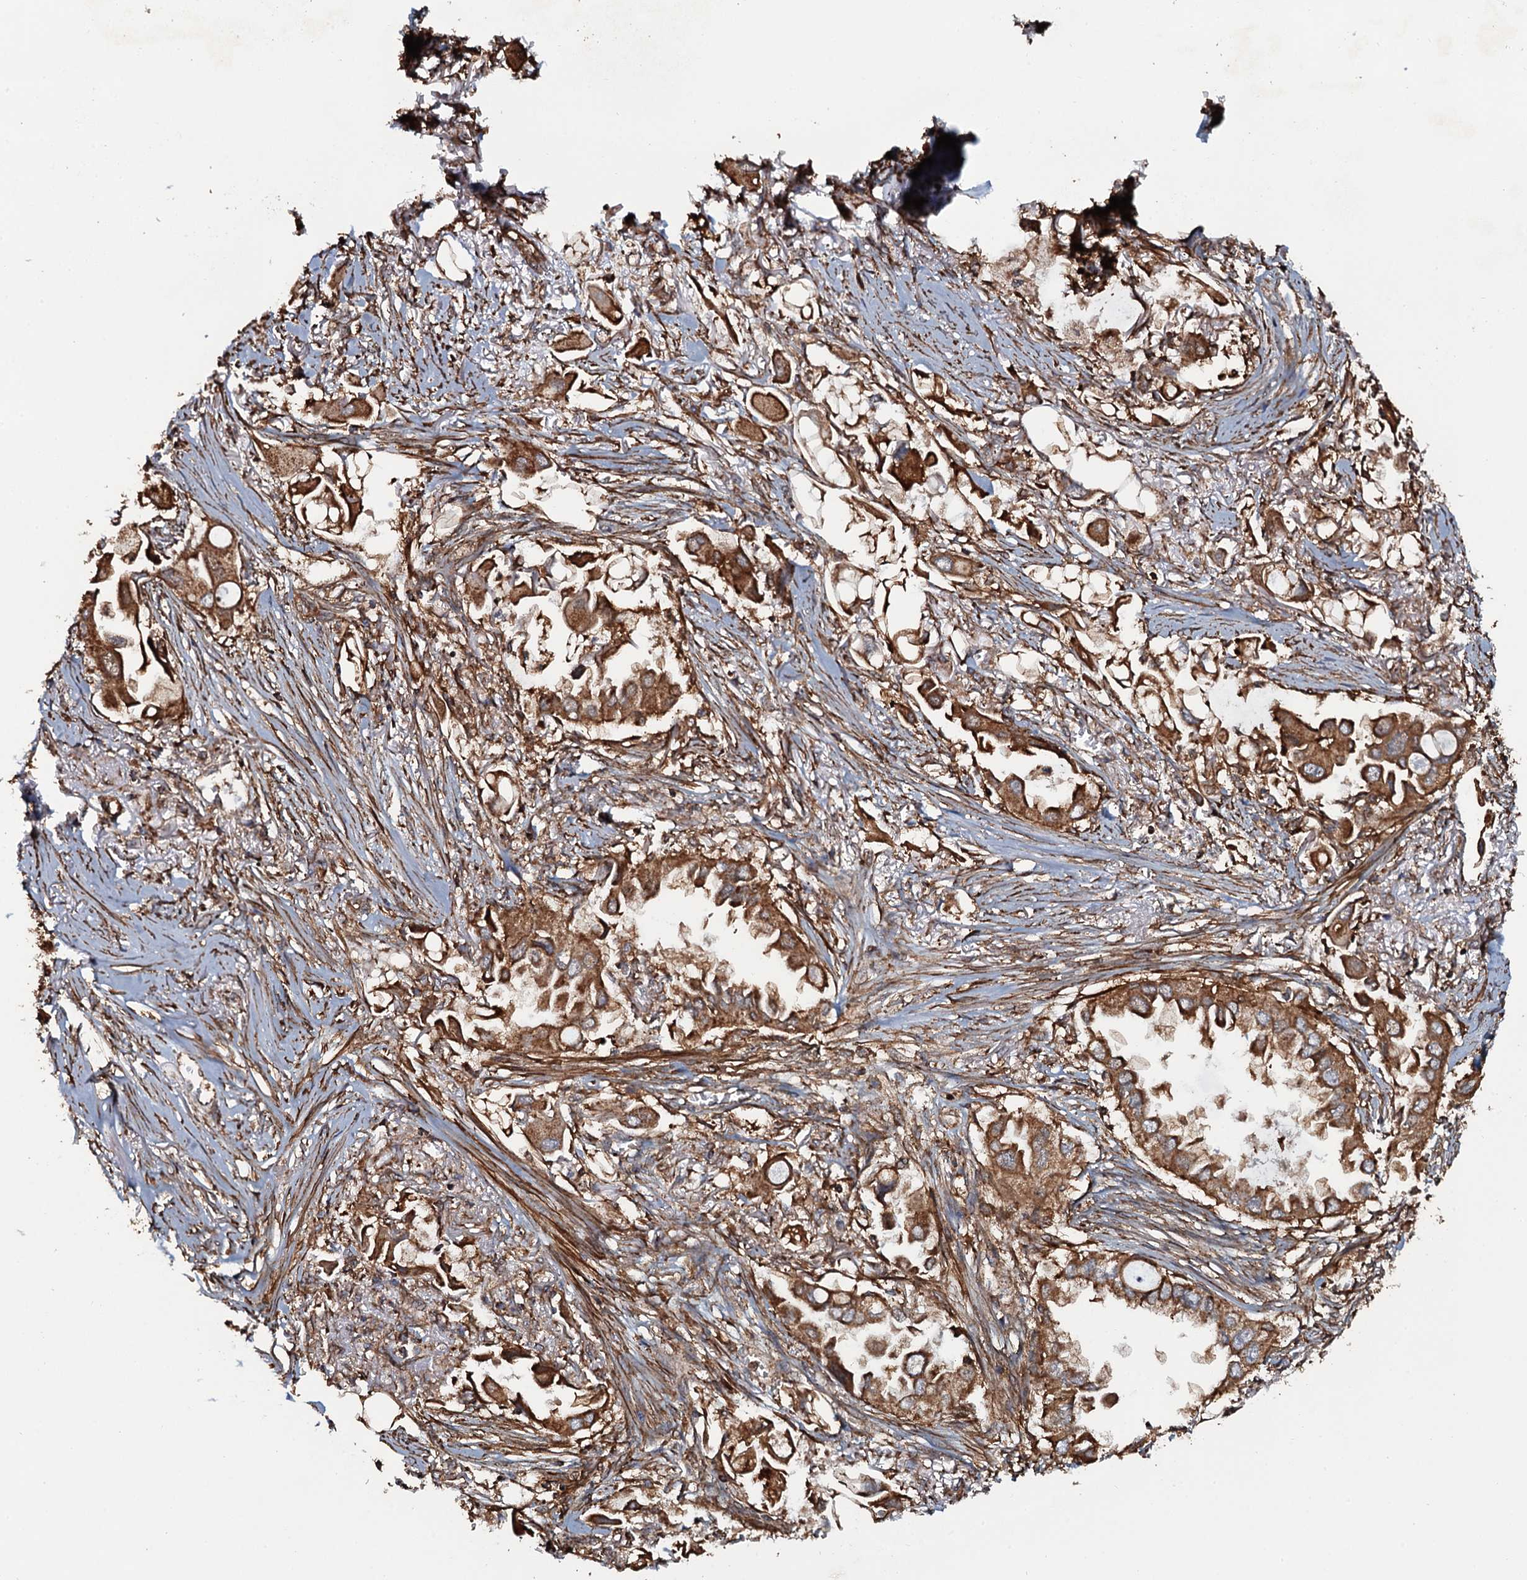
{"staining": {"intensity": "moderate", "quantity": ">75%", "location": "cytoplasmic/membranous"}, "tissue": "lung cancer", "cell_type": "Tumor cells", "image_type": "cancer", "snomed": [{"axis": "morphology", "description": "Adenocarcinoma, NOS"}, {"axis": "topography", "description": "Lung"}], "caption": "The micrograph shows a brown stain indicating the presence of a protein in the cytoplasmic/membranous of tumor cells in lung adenocarcinoma.", "gene": "VWA8", "patient": {"sex": "female", "age": 76}}